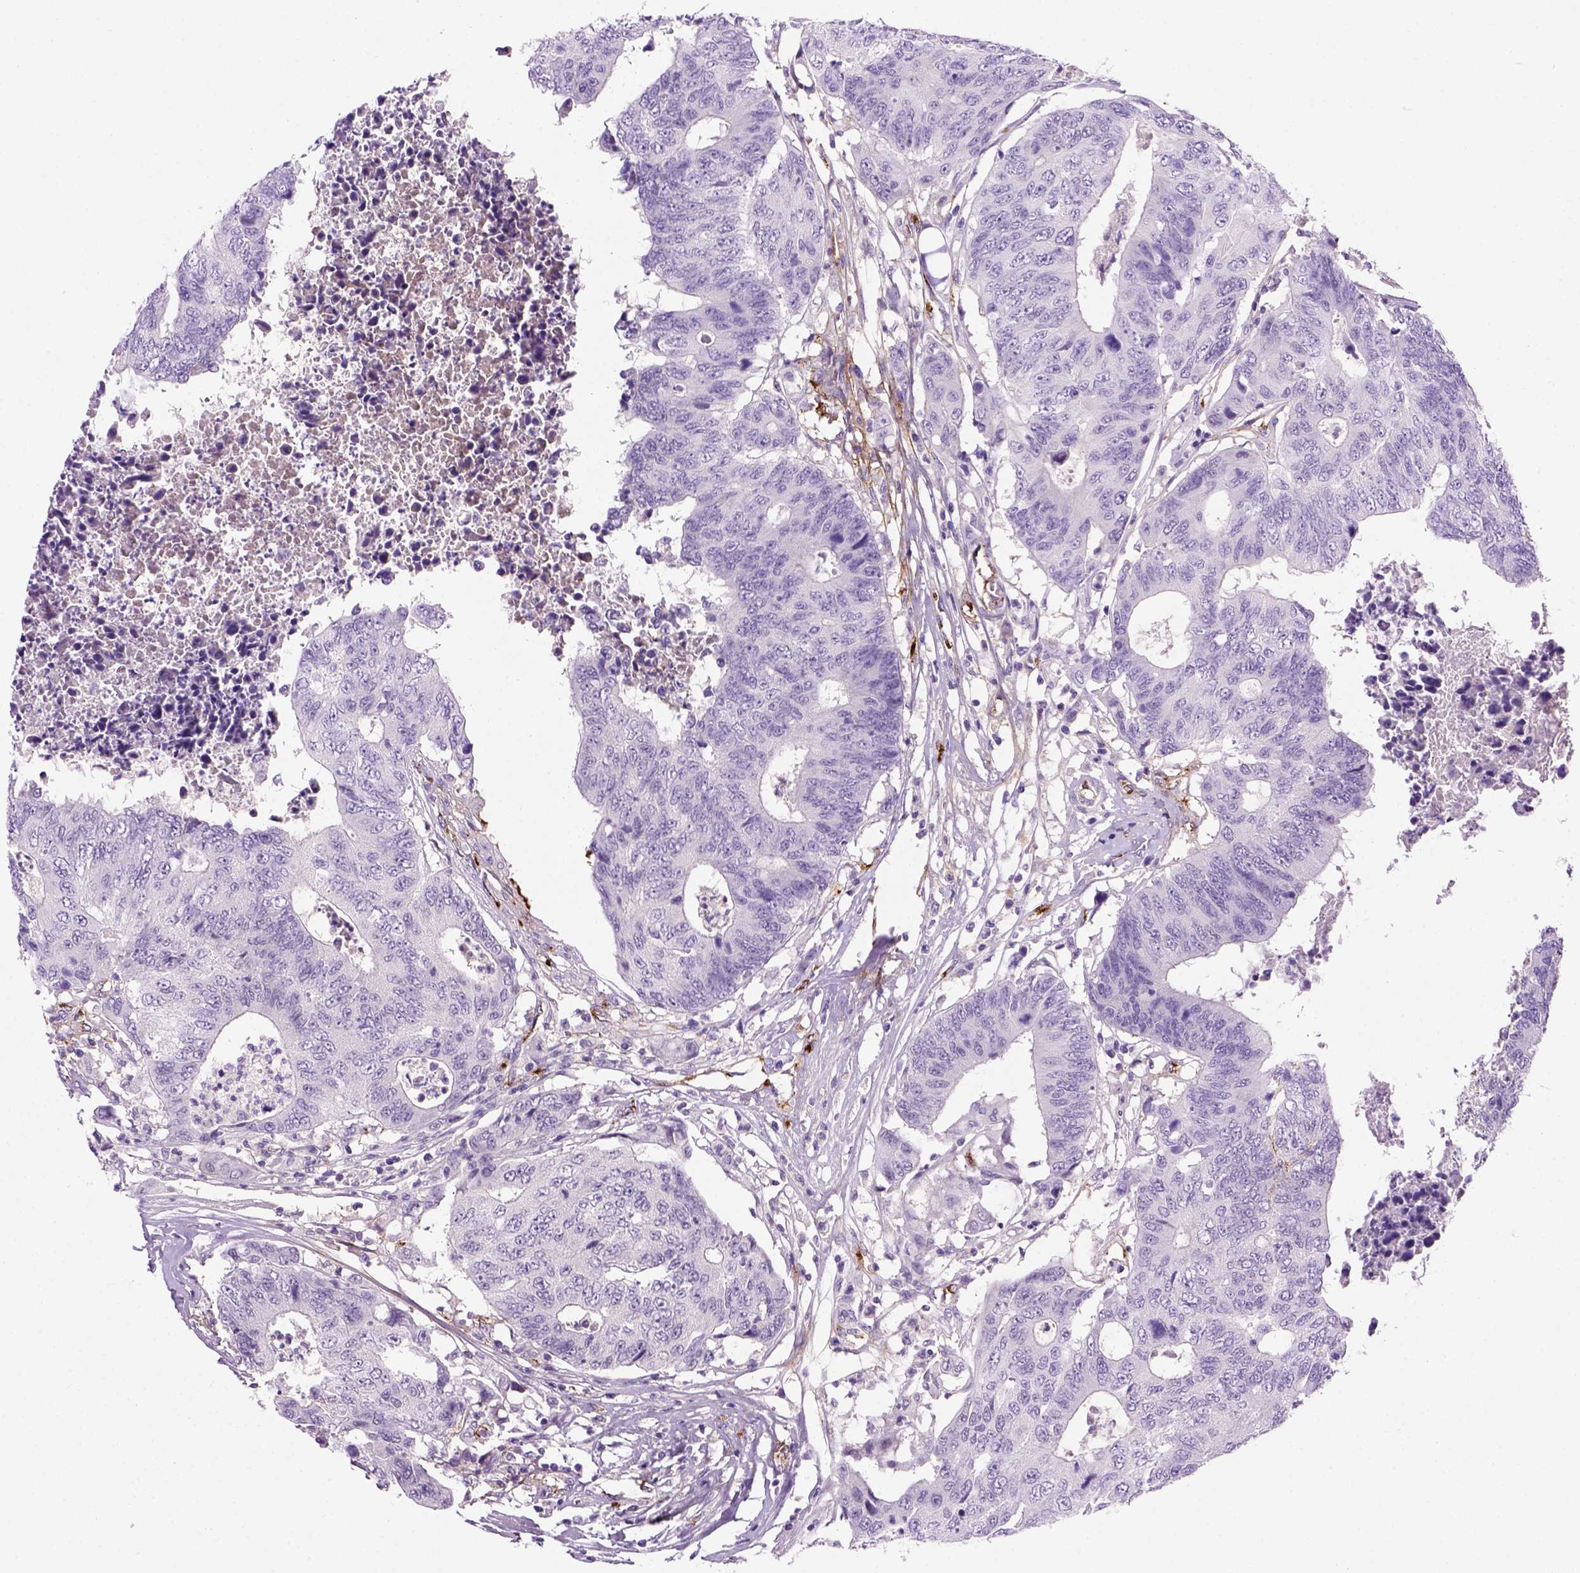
{"staining": {"intensity": "negative", "quantity": "none", "location": "none"}, "tissue": "colorectal cancer", "cell_type": "Tumor cells", "image_type": "cancer", "snomed": [{"axis": "morphology", "description": "Adenocarcinoma, NOS"}, {"axis": "topography", "description": "Colon"}], "caption": "High magnification brightfield microscopy of adenocarcinoma (colorectal) stained with DAB (3,3'-diaminobenzidine) (brown) and counterstained with hematoxylin (blue): tumor cells show no significant staining.", "gene": "VWF", "patient": {"sex": "female", "age": 48}}